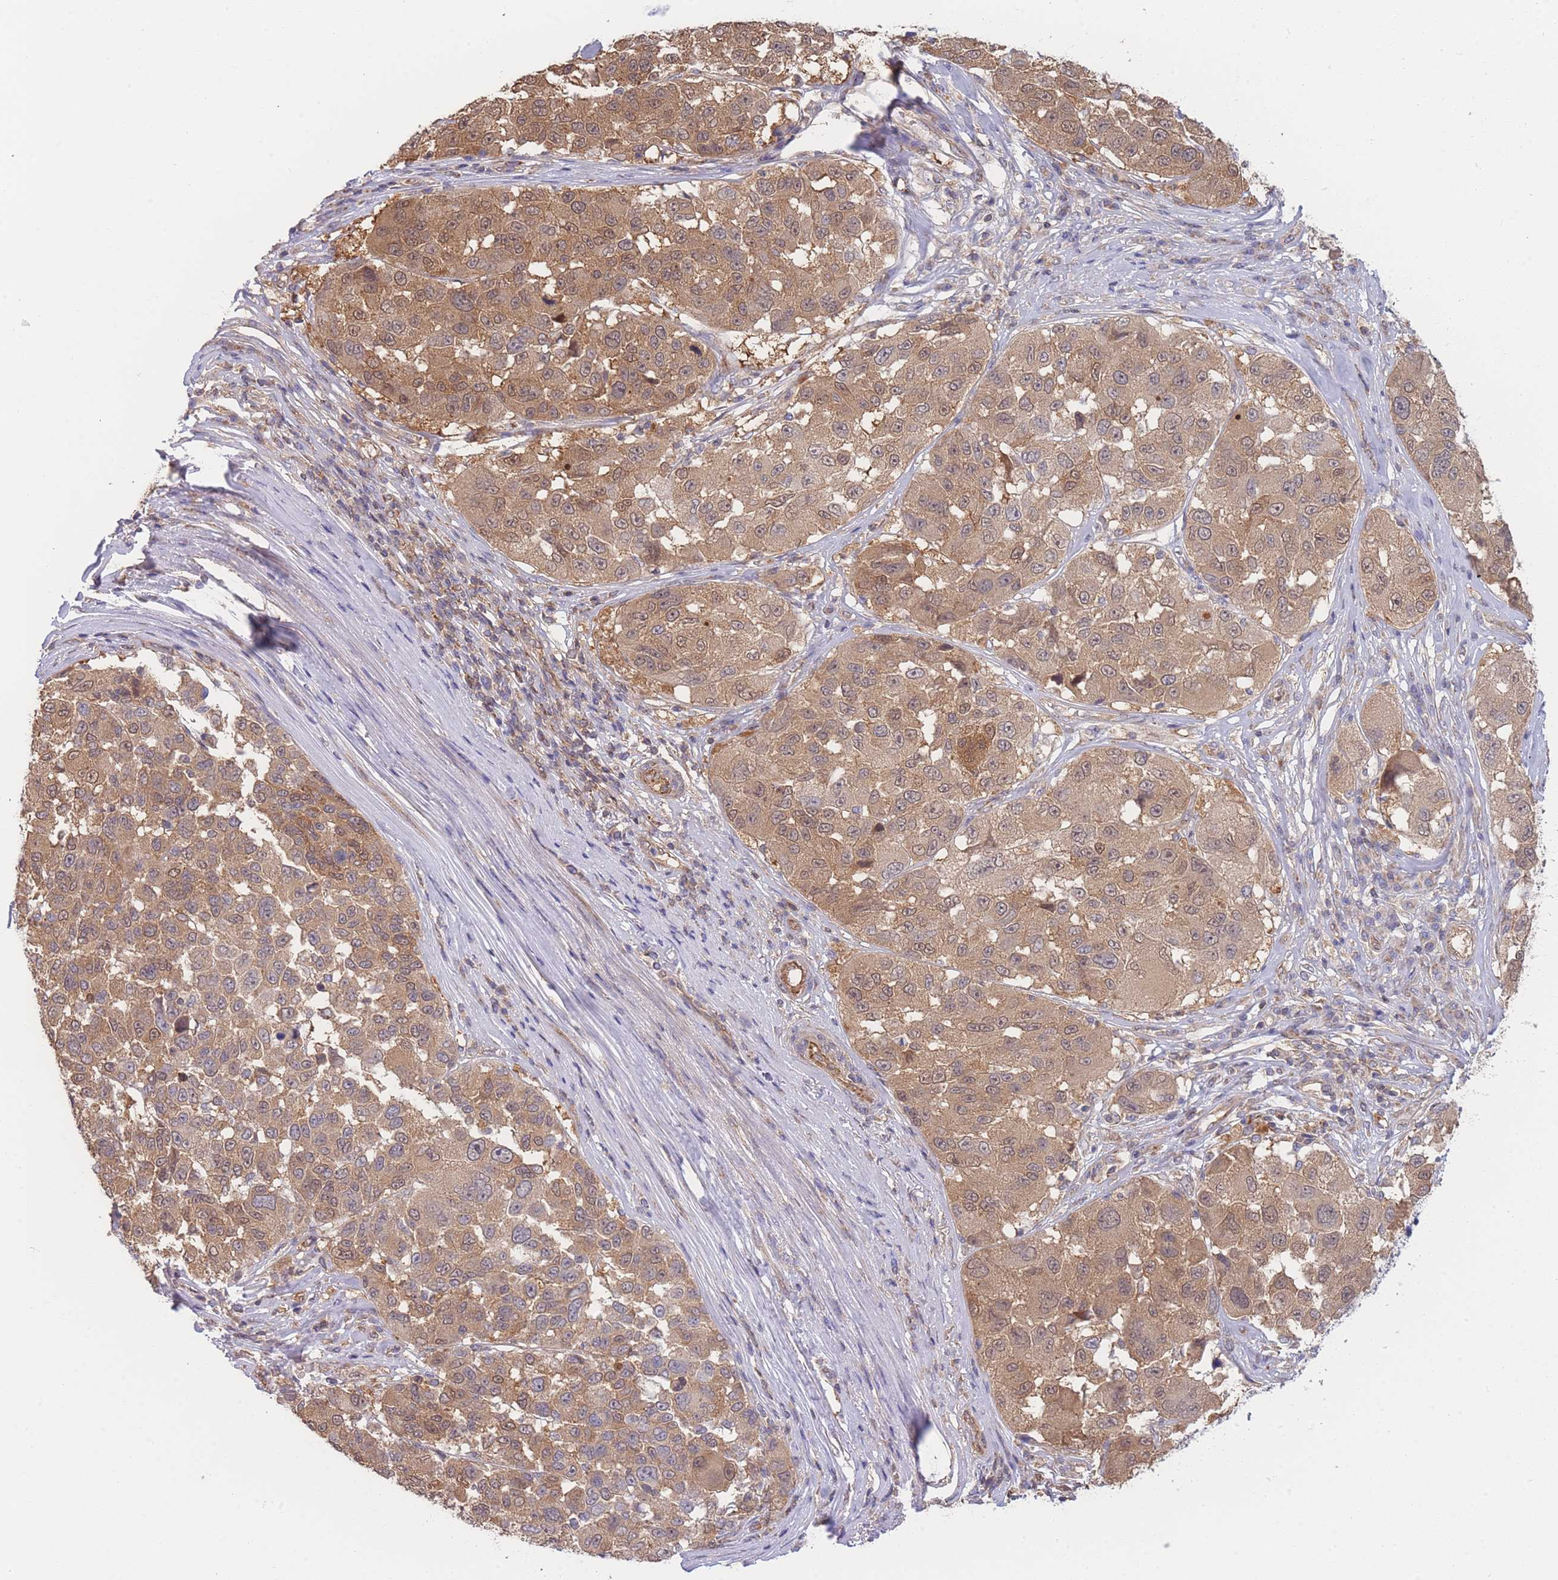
{"staining": {"intensity": "moderate", "quantity": ">75%", "location": "cytoplasmic/membranous"}, "tissue": "melanoma", "cell_type": "Tumor cells", "image_type": "cancer", "snomed": [{"axis": "morphology", "description": "Malignant melanoma, NOS"}, {"axis": "topography", "description": "Skin"}], "caption": "This photomicrograph displays malignant melanoma stained with immunohistochemistry to label a protein in brown. The cytoplasmic/membranous of tumor cells show moderate positivity for the protein. Nuclei are counter-stained blue.", "gene": "MRPS18B", "patient": {"sex": "female", "age": 66}}